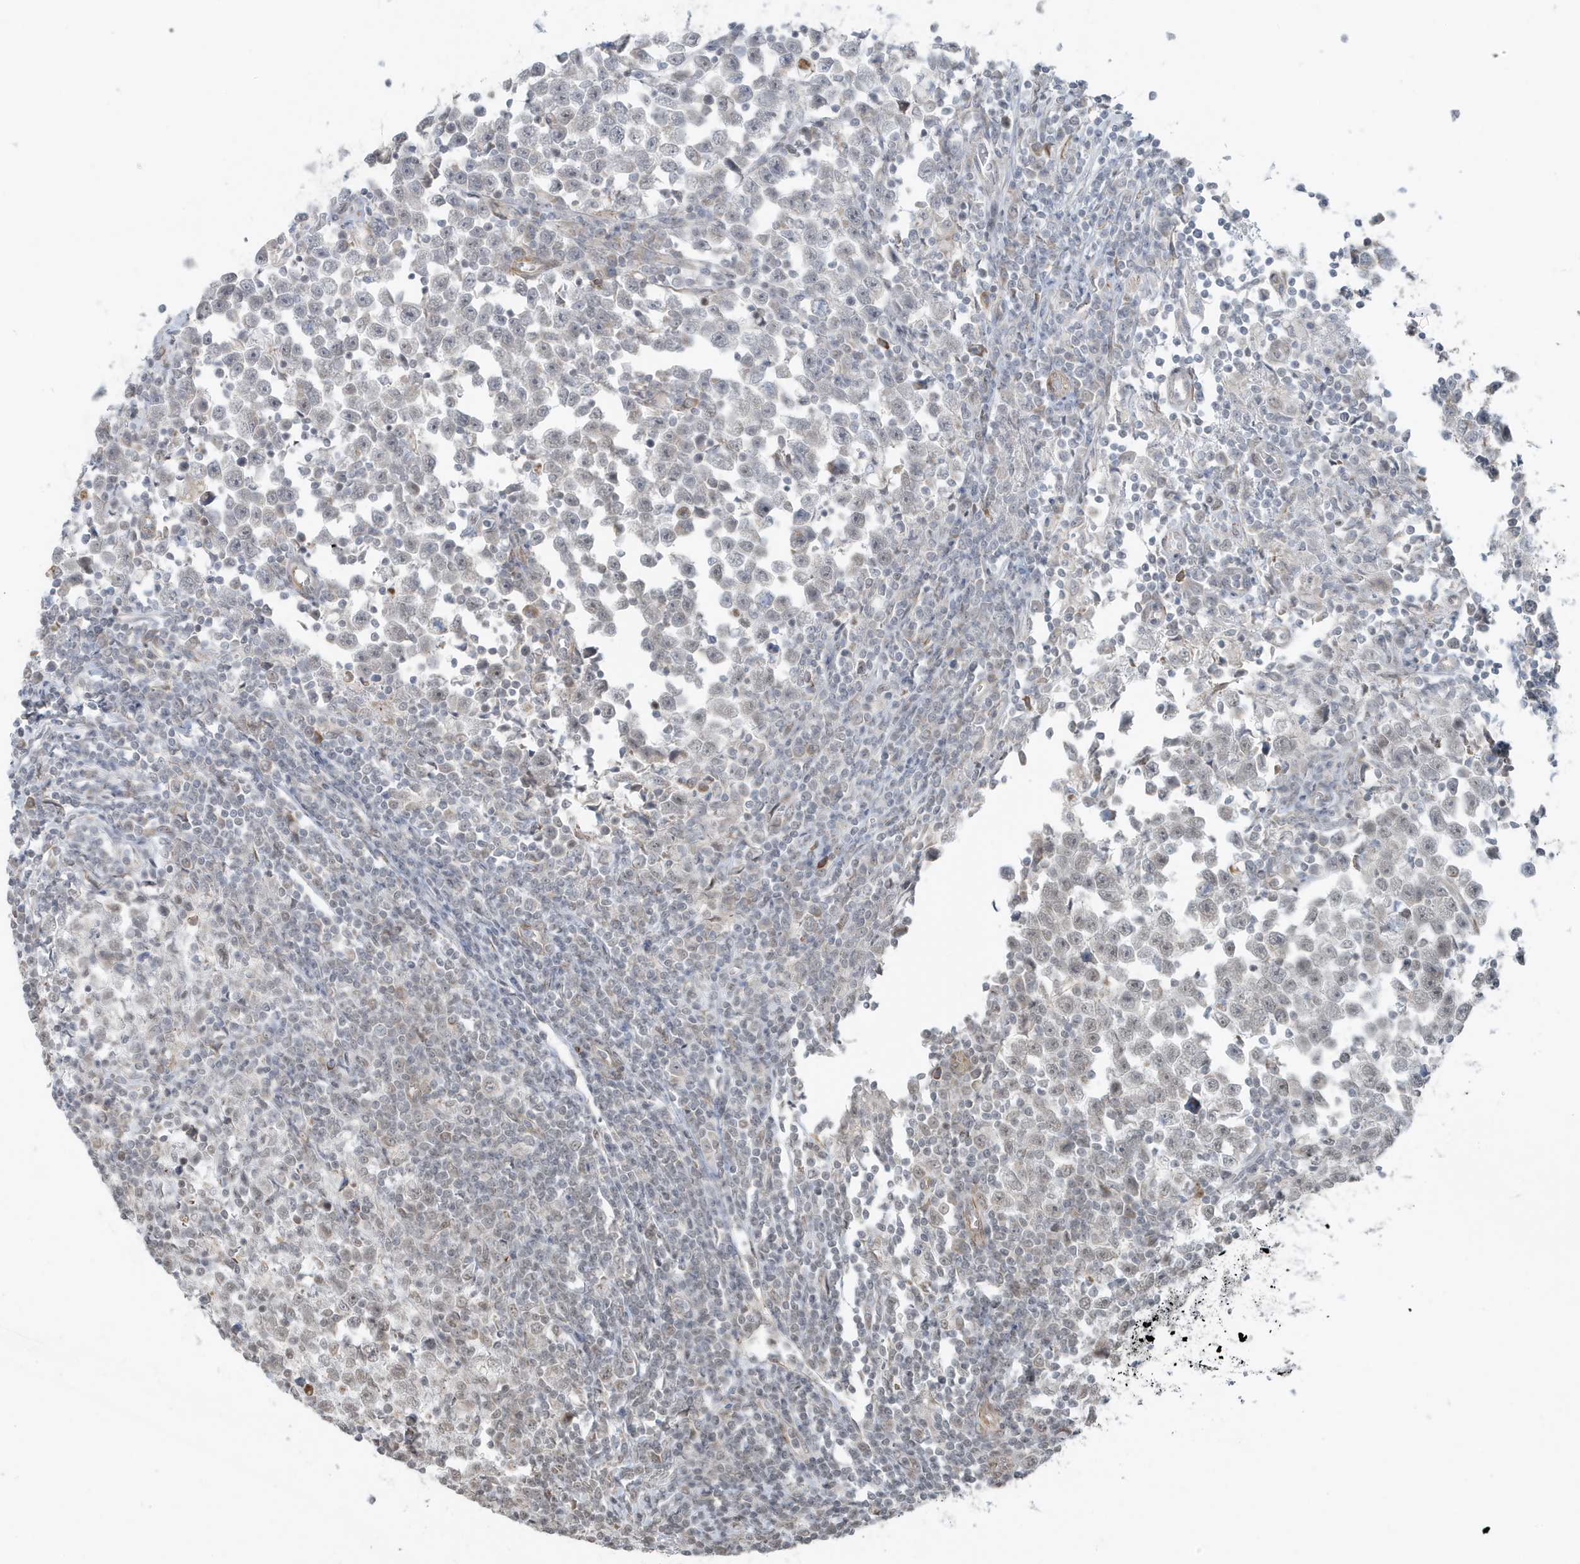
{"staining": {"intensity": "negative", "quantity": "none", "location": "none"}, "tissue": "testis cancer", "cell_type": "Tumor cells", "image_type": "cancer", "snomed": [{"axis": "morphology", "description": "Normal tissue, NOS"}, {"axis": "morphology", "description": "Seminoma, NOS"}, {"axis": "topography", "description": "Testis"}], "caption": "Tumor cells show no significant positivity in testis seminoma. Nuclei are stained in blue.", "gene": "CHCHD4", "patient": {"sex": "male", "age": 43}}